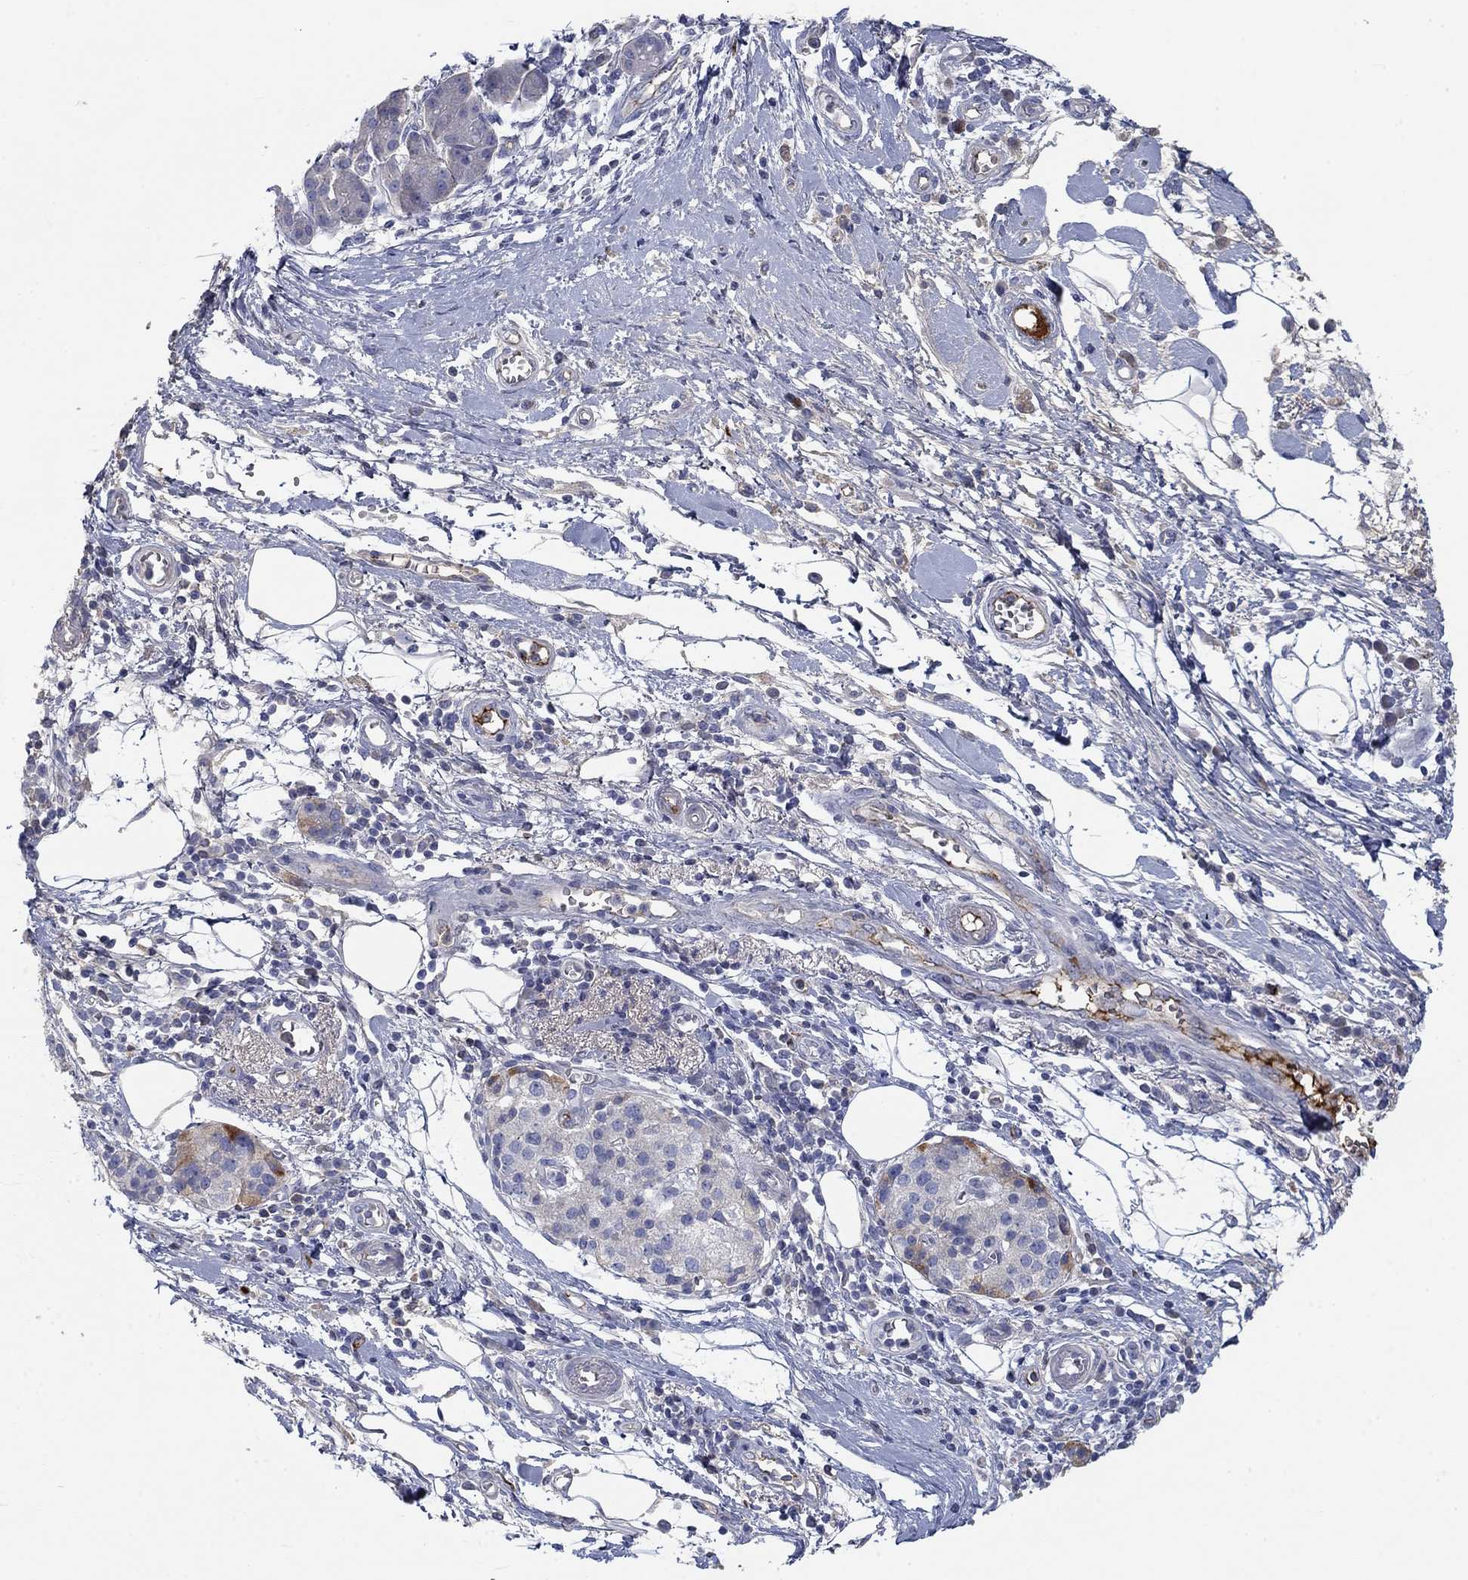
{"staining": {"intensity": "negative", "quantity": "none", "location": "none"}, "tissue": "pancreatic cancer", "cell_type": "Tumor cells", "image_type": "cancer", "snomed": [{"axis": "morphology", "description": "Adenocarcinoma, NOS"}, {"axis": "topography", "description": "Pancreas"}], "caption": "Tumor cells show no significant protein staining in pancreatic adenocarcinoma.", "gene": "APOC3", "patient": {"sex": "male", "age": 72}}